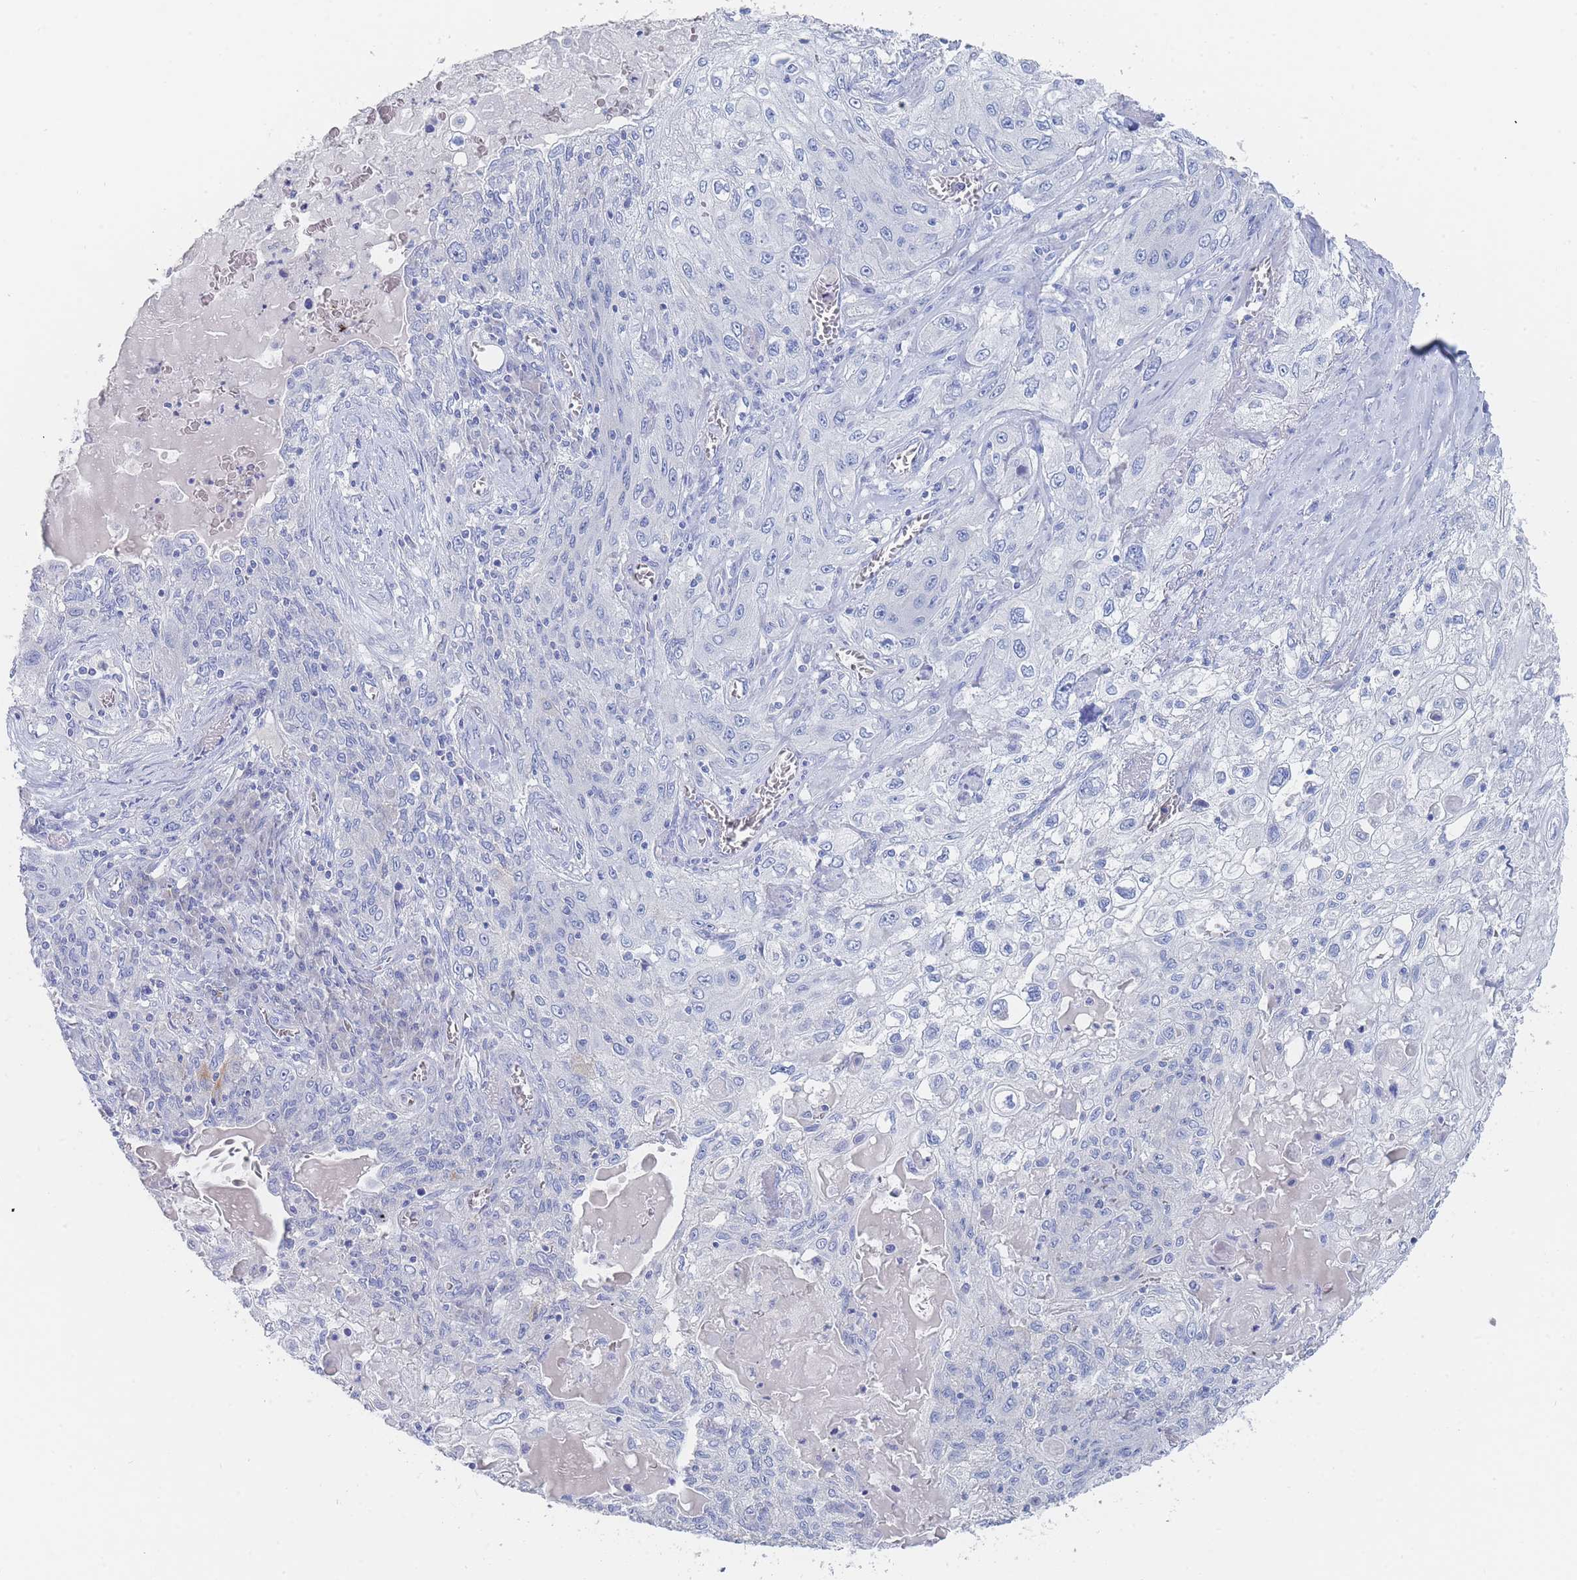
{"staining": {"intensity": "negative", "quantity": "none", "location": "none"}, "tissue": "lung cancer", "cell_type": "Tumor cells", "image_type": "cancer", "snomed": [{"axis": "morphology", "description": "Squamous cell carcinoma, NOS"}, {"axis": "topography", "description": "Lung"}], "caption": "Photomicrograph shows no protein expression in tumor cells of lung squamous cell carcinoma tissue. (Brightfield microscopy of DAB immunohistochemistry (IHC) at high magnification).", "gene": "SLC25A35", "patient": {"sex": "female", "age": 69}}